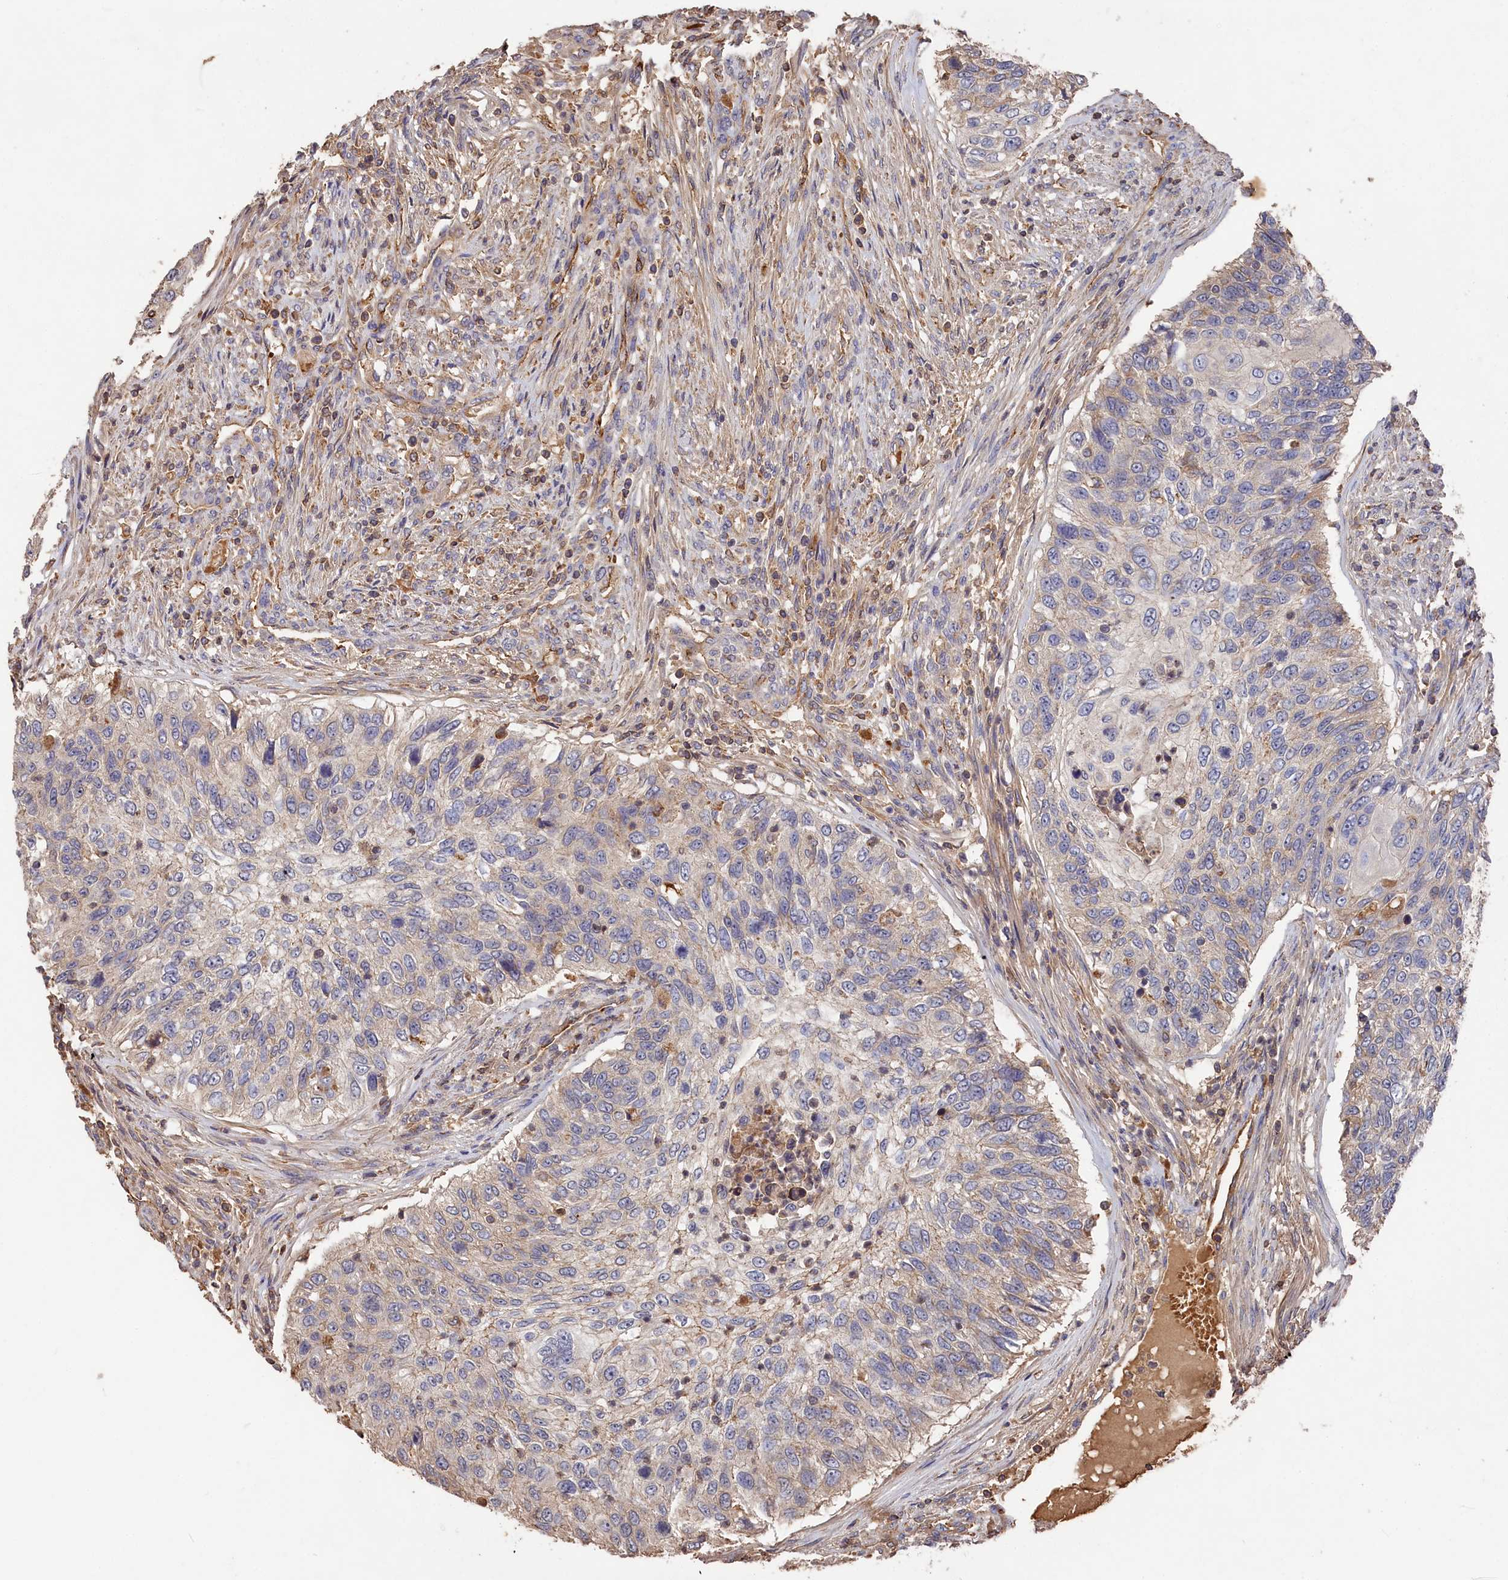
{"staining": {"intensity": "negative", "quantity": "none", "location": "none"}, "tissue": "urothelial cancer", "cell_type": "Tumor cells", "image_type": "cancer", "snomed": [{"axis": "morphology", "description": "Urothelial carcinoma, High grade"}, {"axis": "topography", "description": "Urinary bladder"}], "caption": "Immunohistochemistry micrograph of urothelial carcinoma (high-grade) stained for a protein (brown), which reveals no staining in tumor cells.", "gene": "DHRS11", "patient": {"sex": "female", "age": 60}}